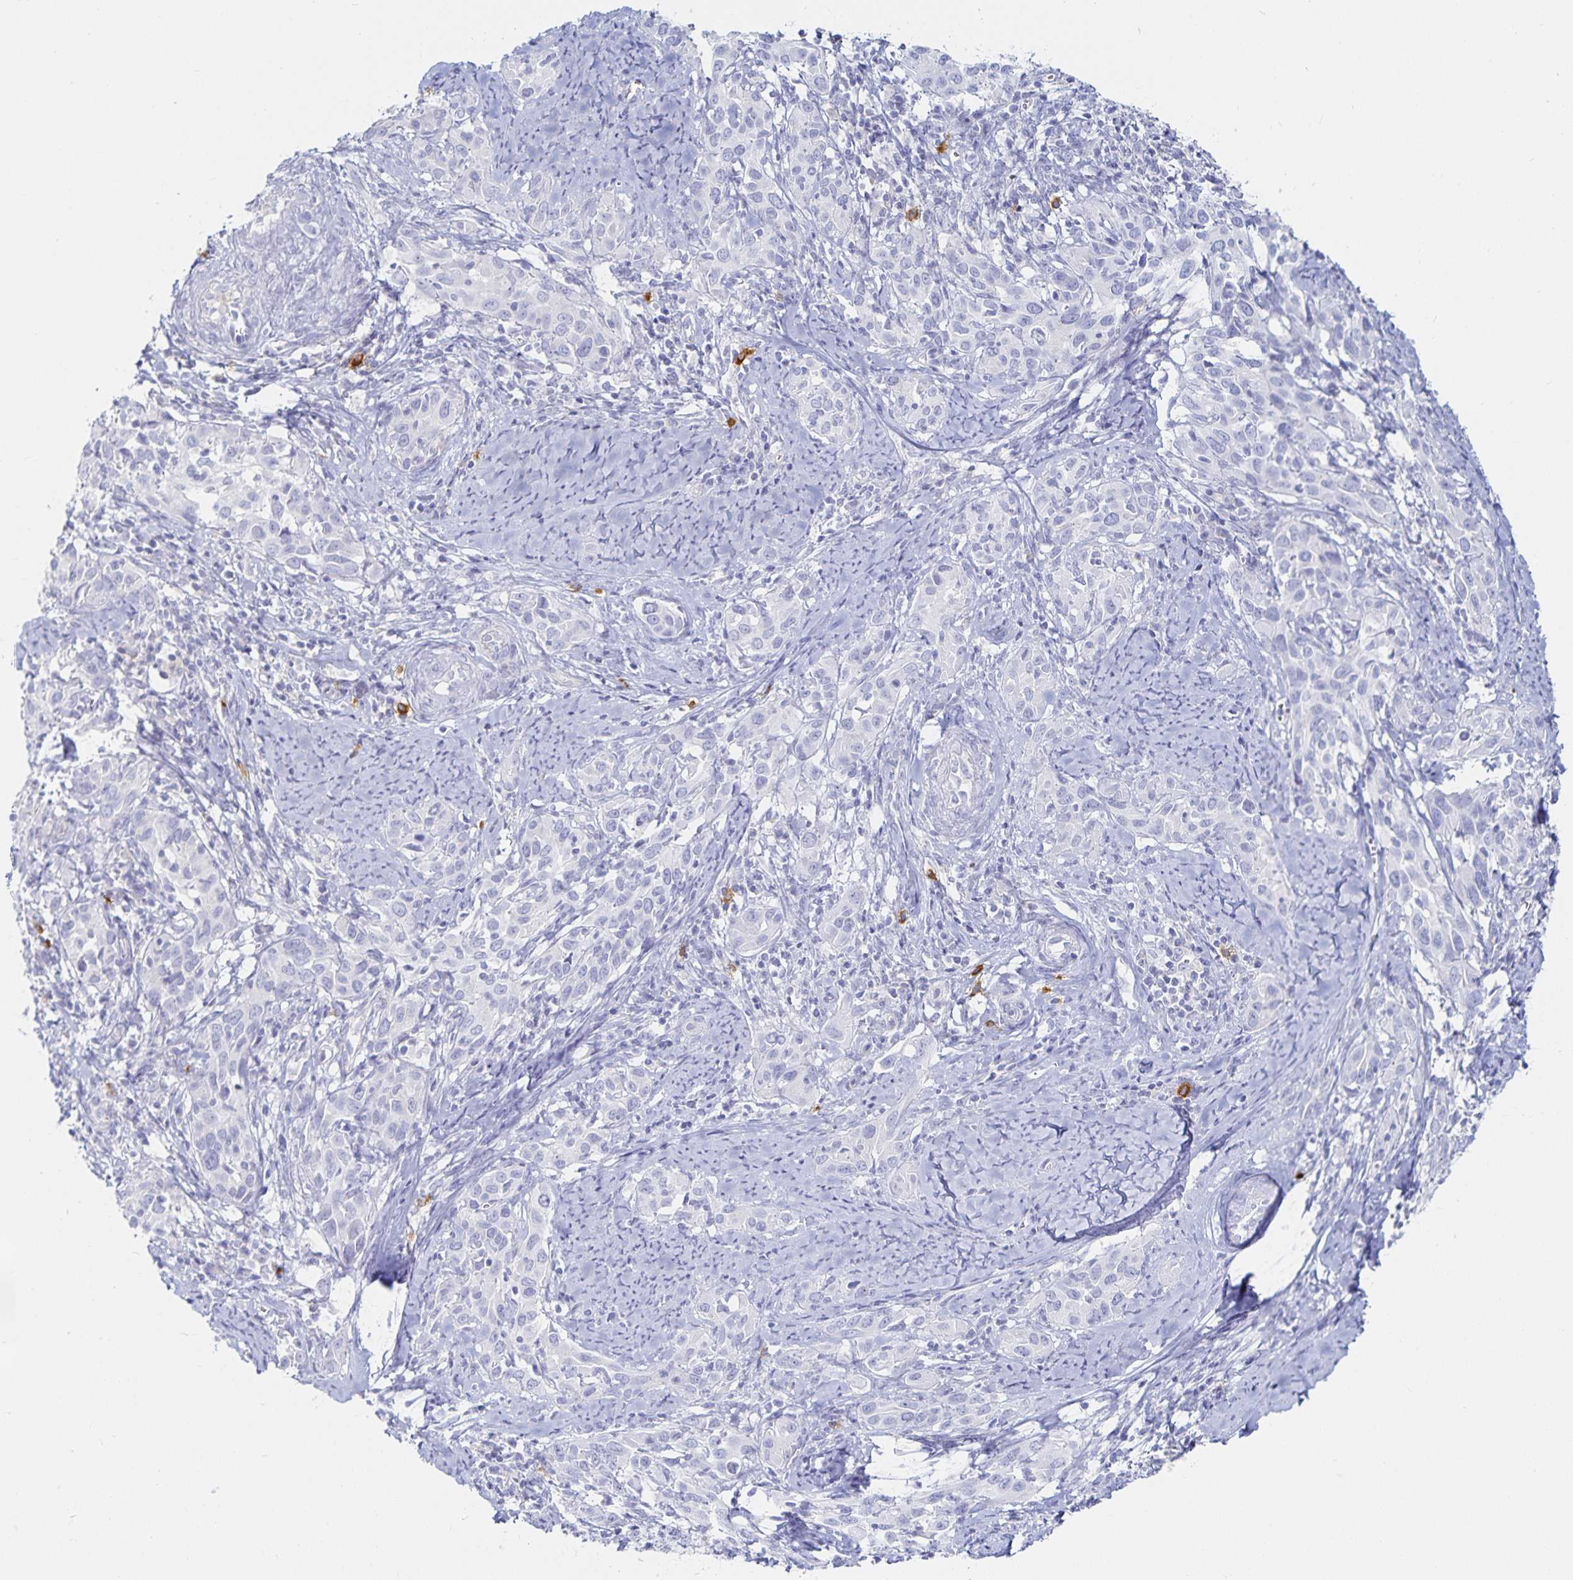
{"staining": {"intensity": "negative", "quantity": "none", "location": "none"}, "tissue": "cervical cancer", "cell_type": "Tumor cells", "image_type": "cancer", "snomed": [{"axis": "morphology", "description": "Squamous cell carcinoma, NOS"}, {"axis": "topography", "description": "Cervix"}], "caption": "A photomicrograph of human cervical squamous cell carcinoma is negative for staining in tumor cells. Nuclei are stained in blue.", "gene": "TNIP1", "patient": {"sex": "female", "age": 51}}